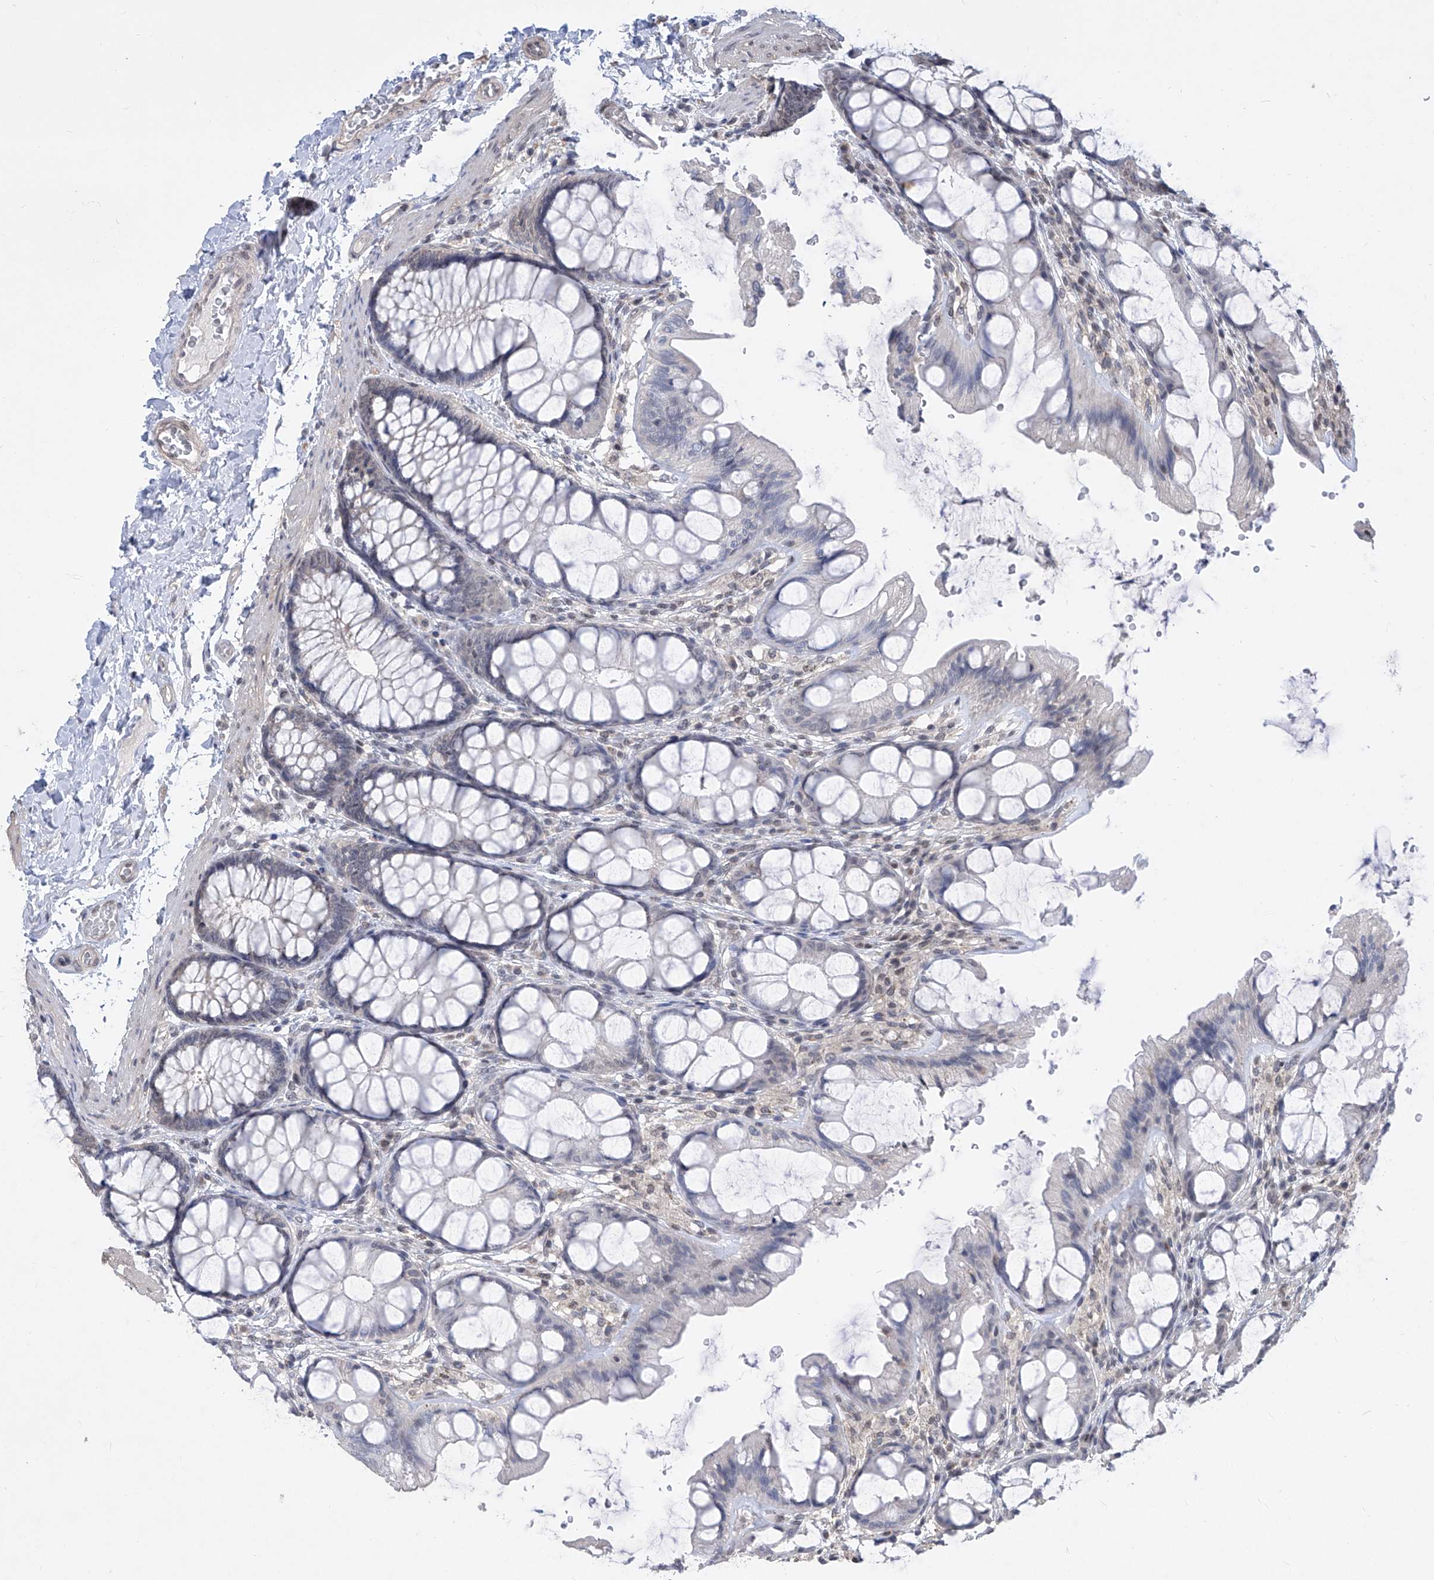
{"staining": {"intensity": "weak", "quantity": "25%-75%", "location": "cytoplasmic/membranous"}, "tissue": "colon", "cell_type": "Endothelial cells", "image_type": "normal", "snomed": [{"axis": "morphology", "description": "Normal tissue, NOS"}, {"axis": "topography", "description": "Colon"}], "caption": "A brown stain labels weak cytoplasmic/membranous positivity of a protein in endothelial cells of normal colon. (IHC, brightfield microscopy, high magnification).", "gene": "CETN1", "patient": {"sex": "male", "age": 47}}